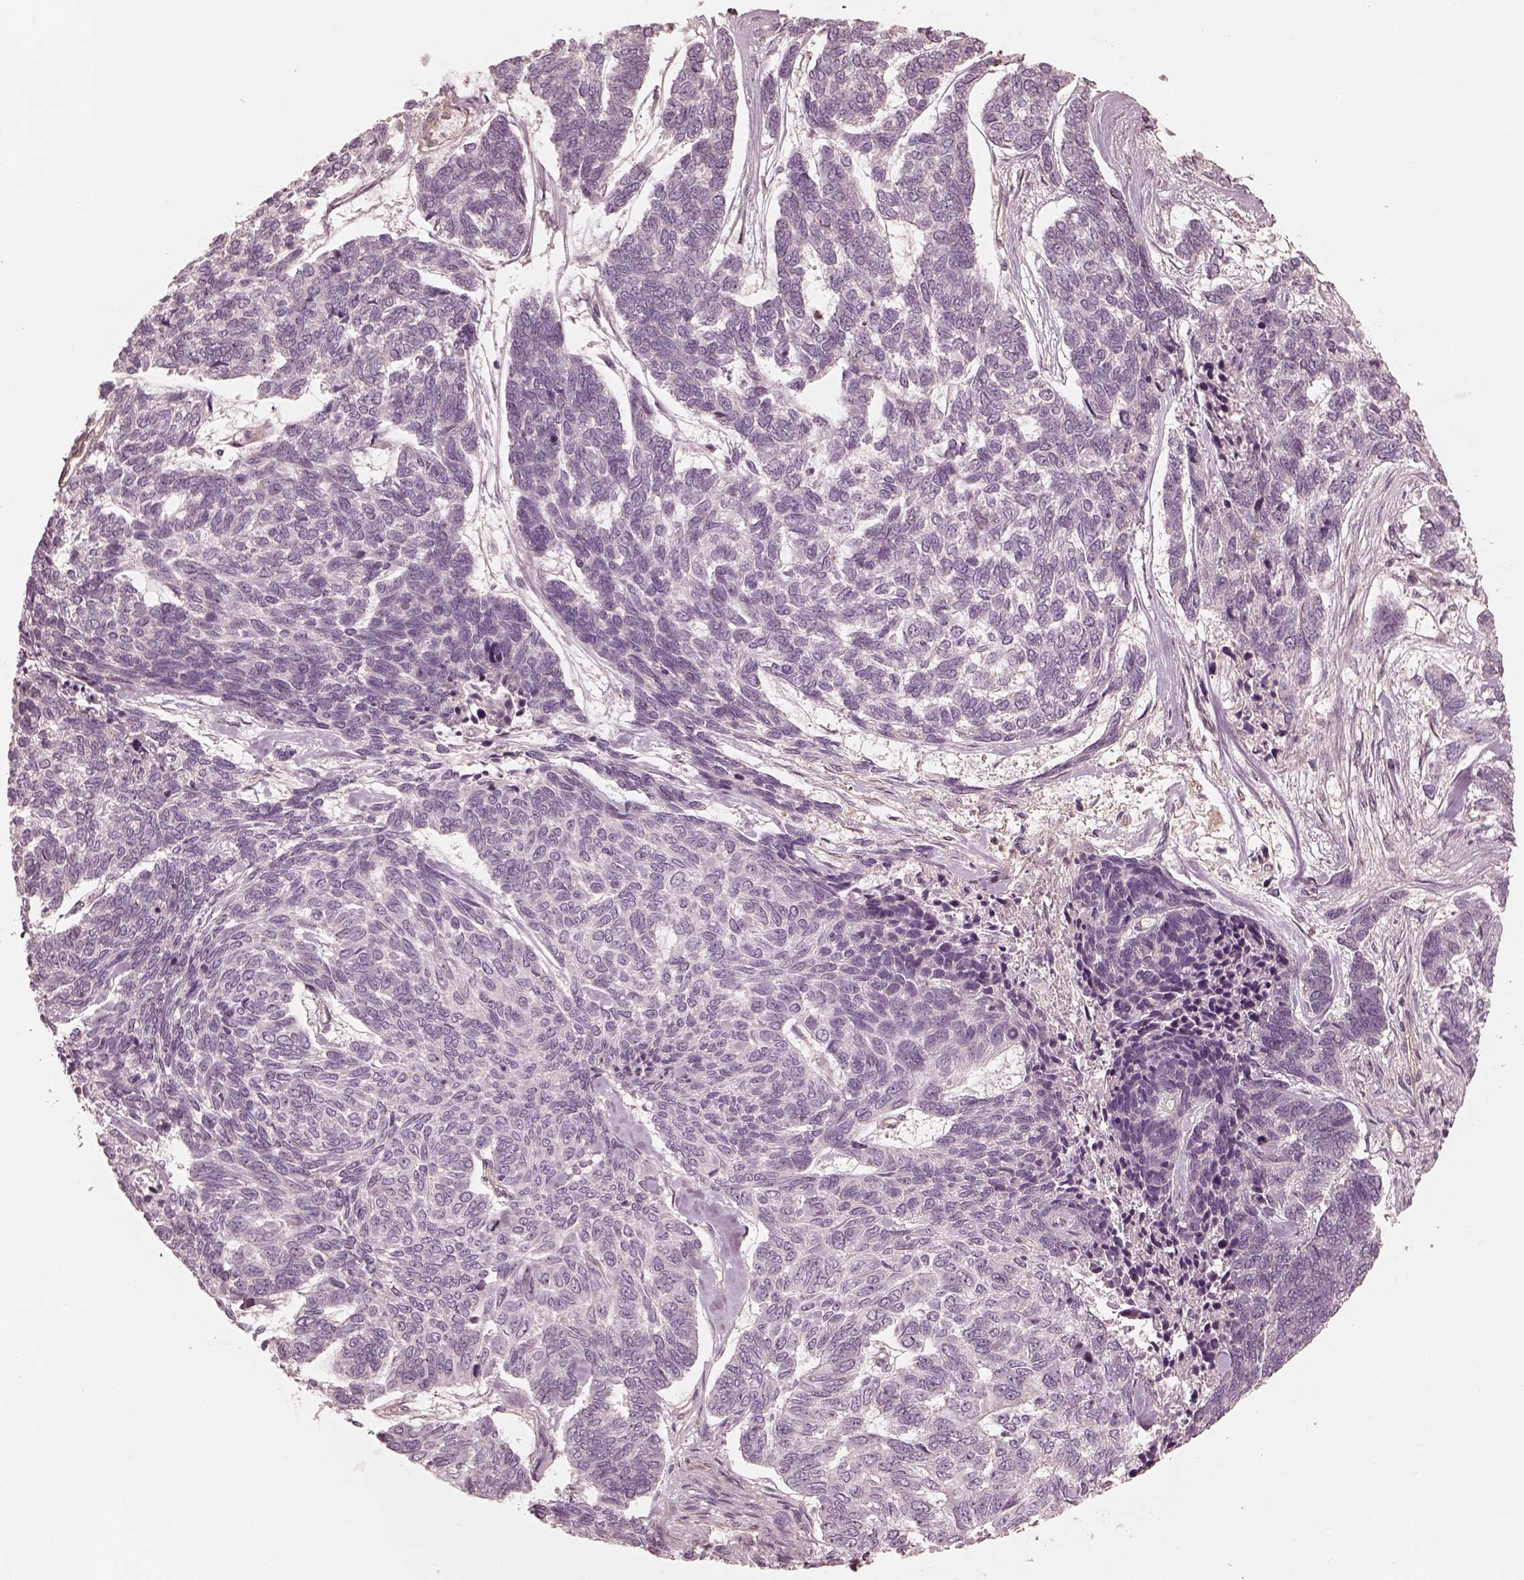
{"staining": {"intensity": "negative", "quantity": "none", "location": "none"}, "tissue": "skin cancer", "cell_type": "Tumor cells", "image_type": "cancer", "snomed": [{"axis": "morphology", "description": "Basal cell carcinoma"}, {"axis": "topography", "description": "Skin"}], "caption": "This is an immunohistochemistry photomicrograph of basal cell carcinoma (skin). There is no expression in tumor cells.", "gene": "KIF5C", "patient": {"sex": "female", "age": 65}}